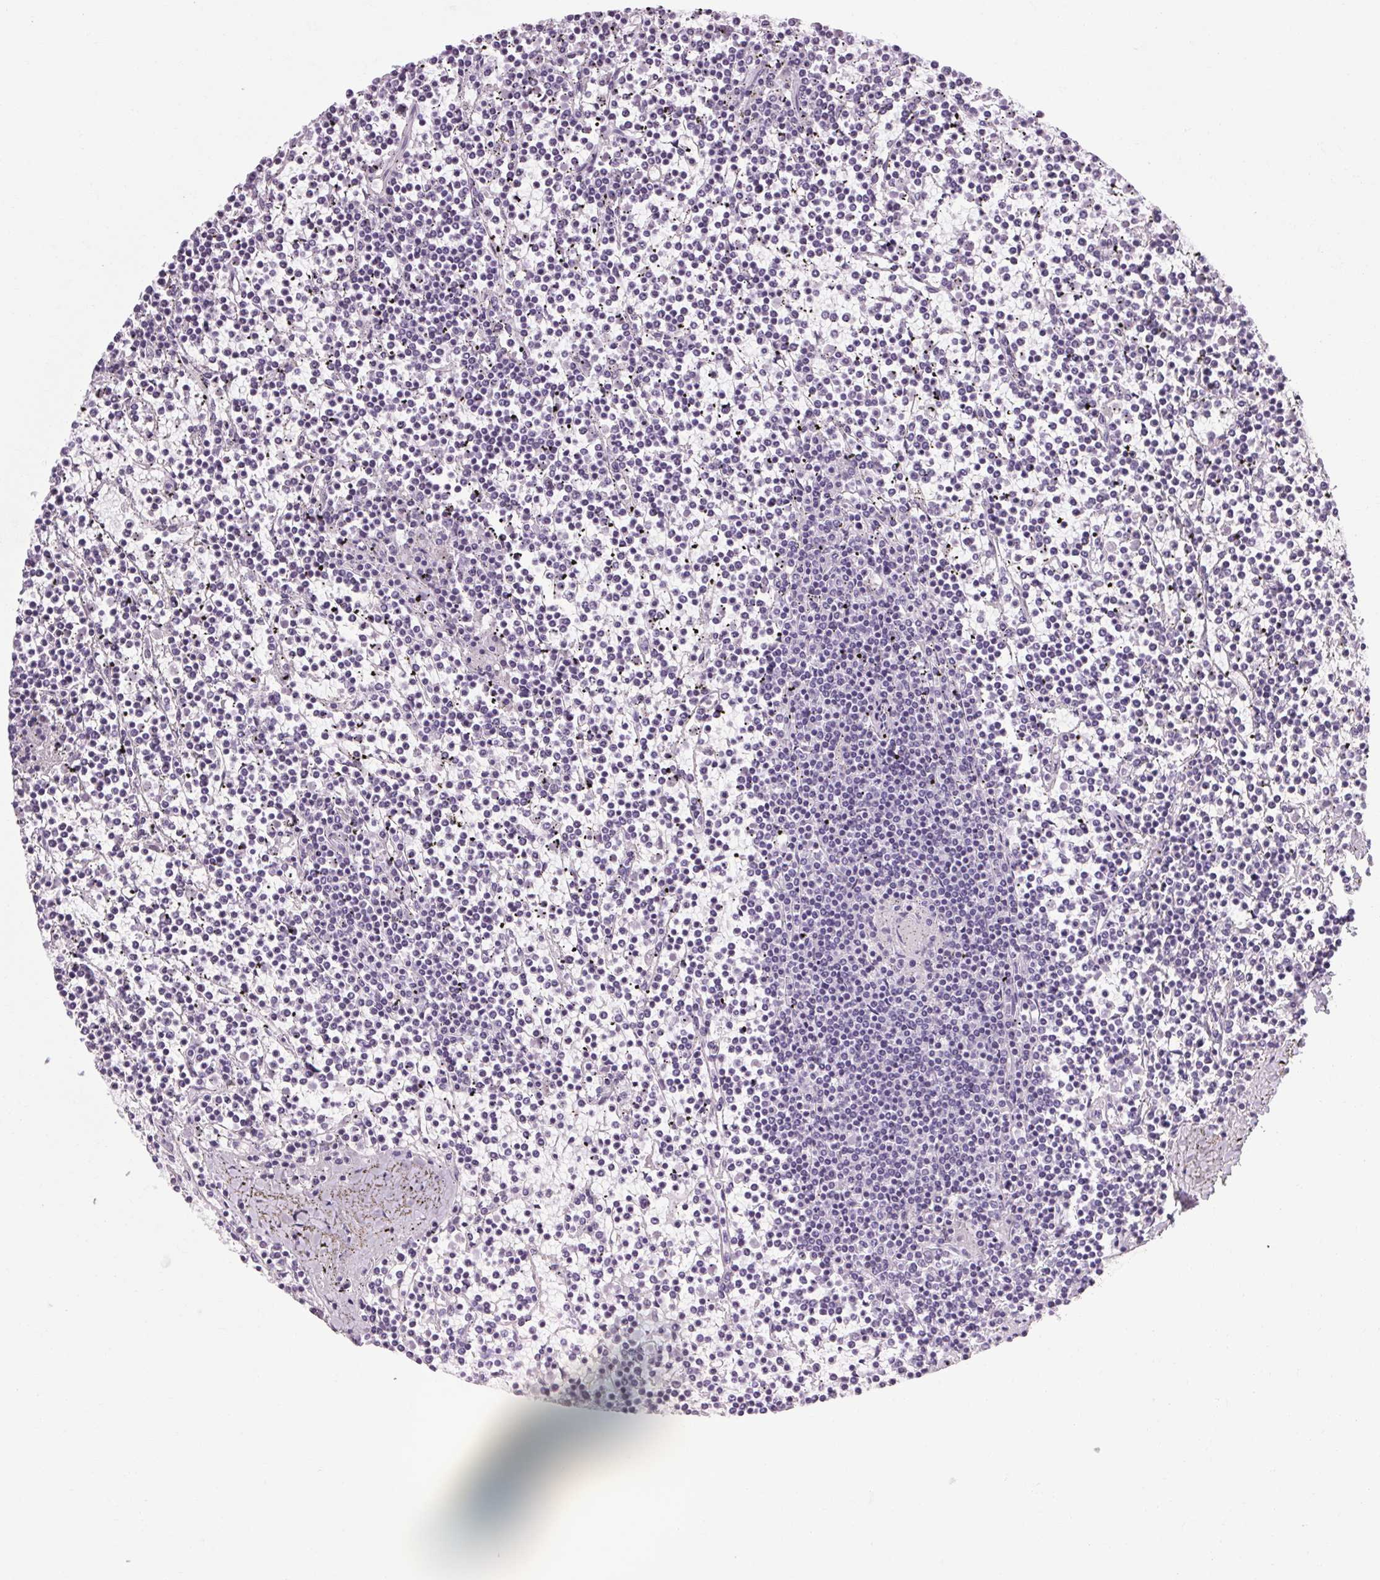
{"staining": {"intensity": "negative", "quantity": "none", "location": "none"}, "tissue": "lymphoma", "cell_type": "Tumor cells", "image_type": "cancer", "snomed": [{"axis": "morphology", "description": "Malignant lymphoma, non-Hodgkin's type, Low grade"}, {"axis": "topography", "description": "Spleen"}], "caption": "Photomicrograph shows no protein positivity in tumor cells of lymphoma tissue. (DAB immunohistochemistry (IHC) with hematoxylin counter stain).", "gene": "POMC", "patient": {"sex": "female", "age": 19}}